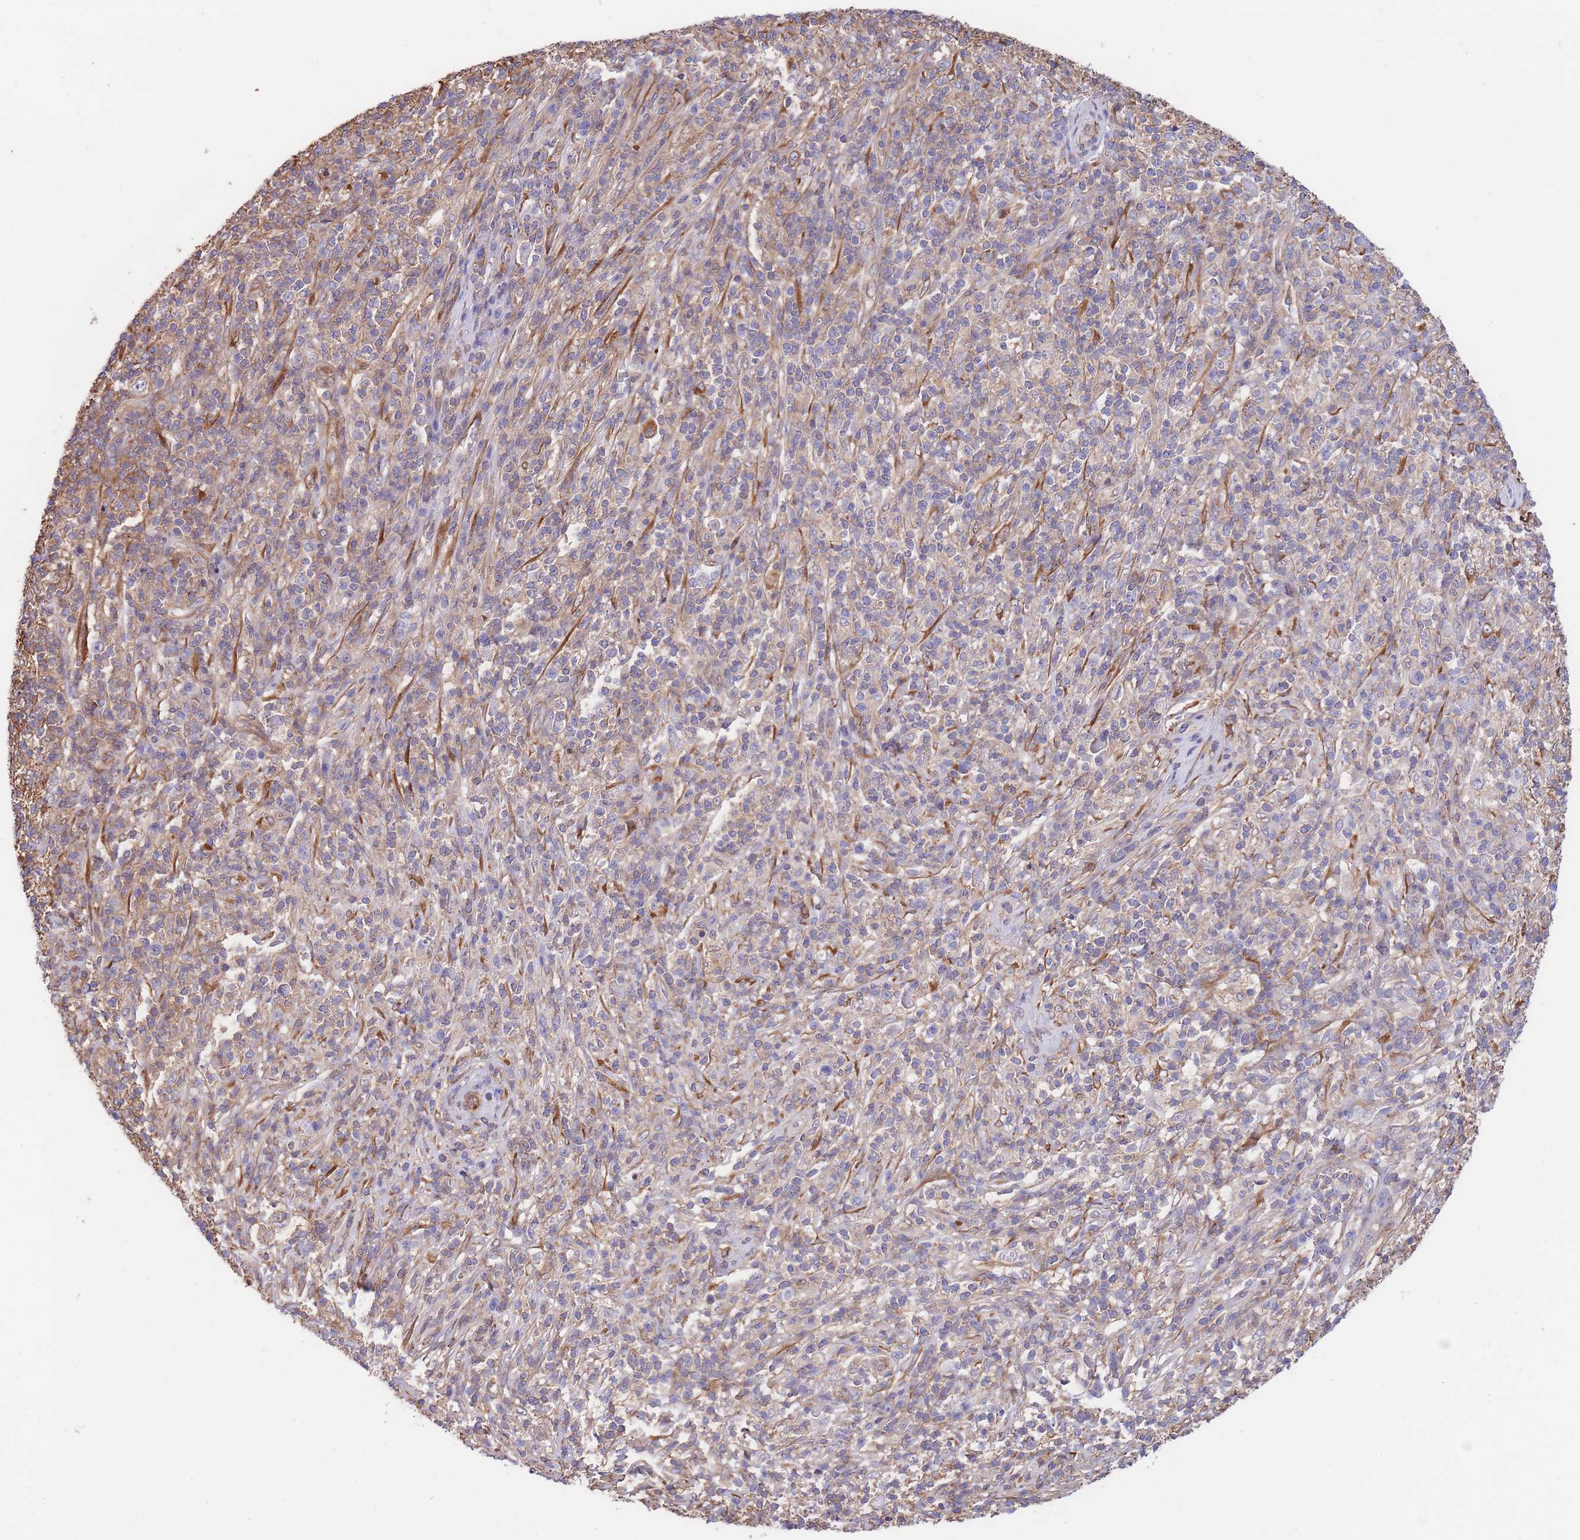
{"staining": {"intensity": "moderate", "quantity": "25%-75%", "location": "cytoplasmic/membranous"}, "tissue": "melanoma", "cell_type": "Tumor cells", "image_type": "cancer", "snomed": [{"axis": "morphology", "description": "Malignant melanoma, NOS"}, {"axis": "topography", "description": "Skin"}], "caption": "About 25%-75% of tumor cells in malignant melanoma reveal moderate cytoplasmic/membranous protein expression as visualized by brown immunohistochemical staining.", "gene": "LRRN4CL", "patient": {"sex": "male", "age": 66}}